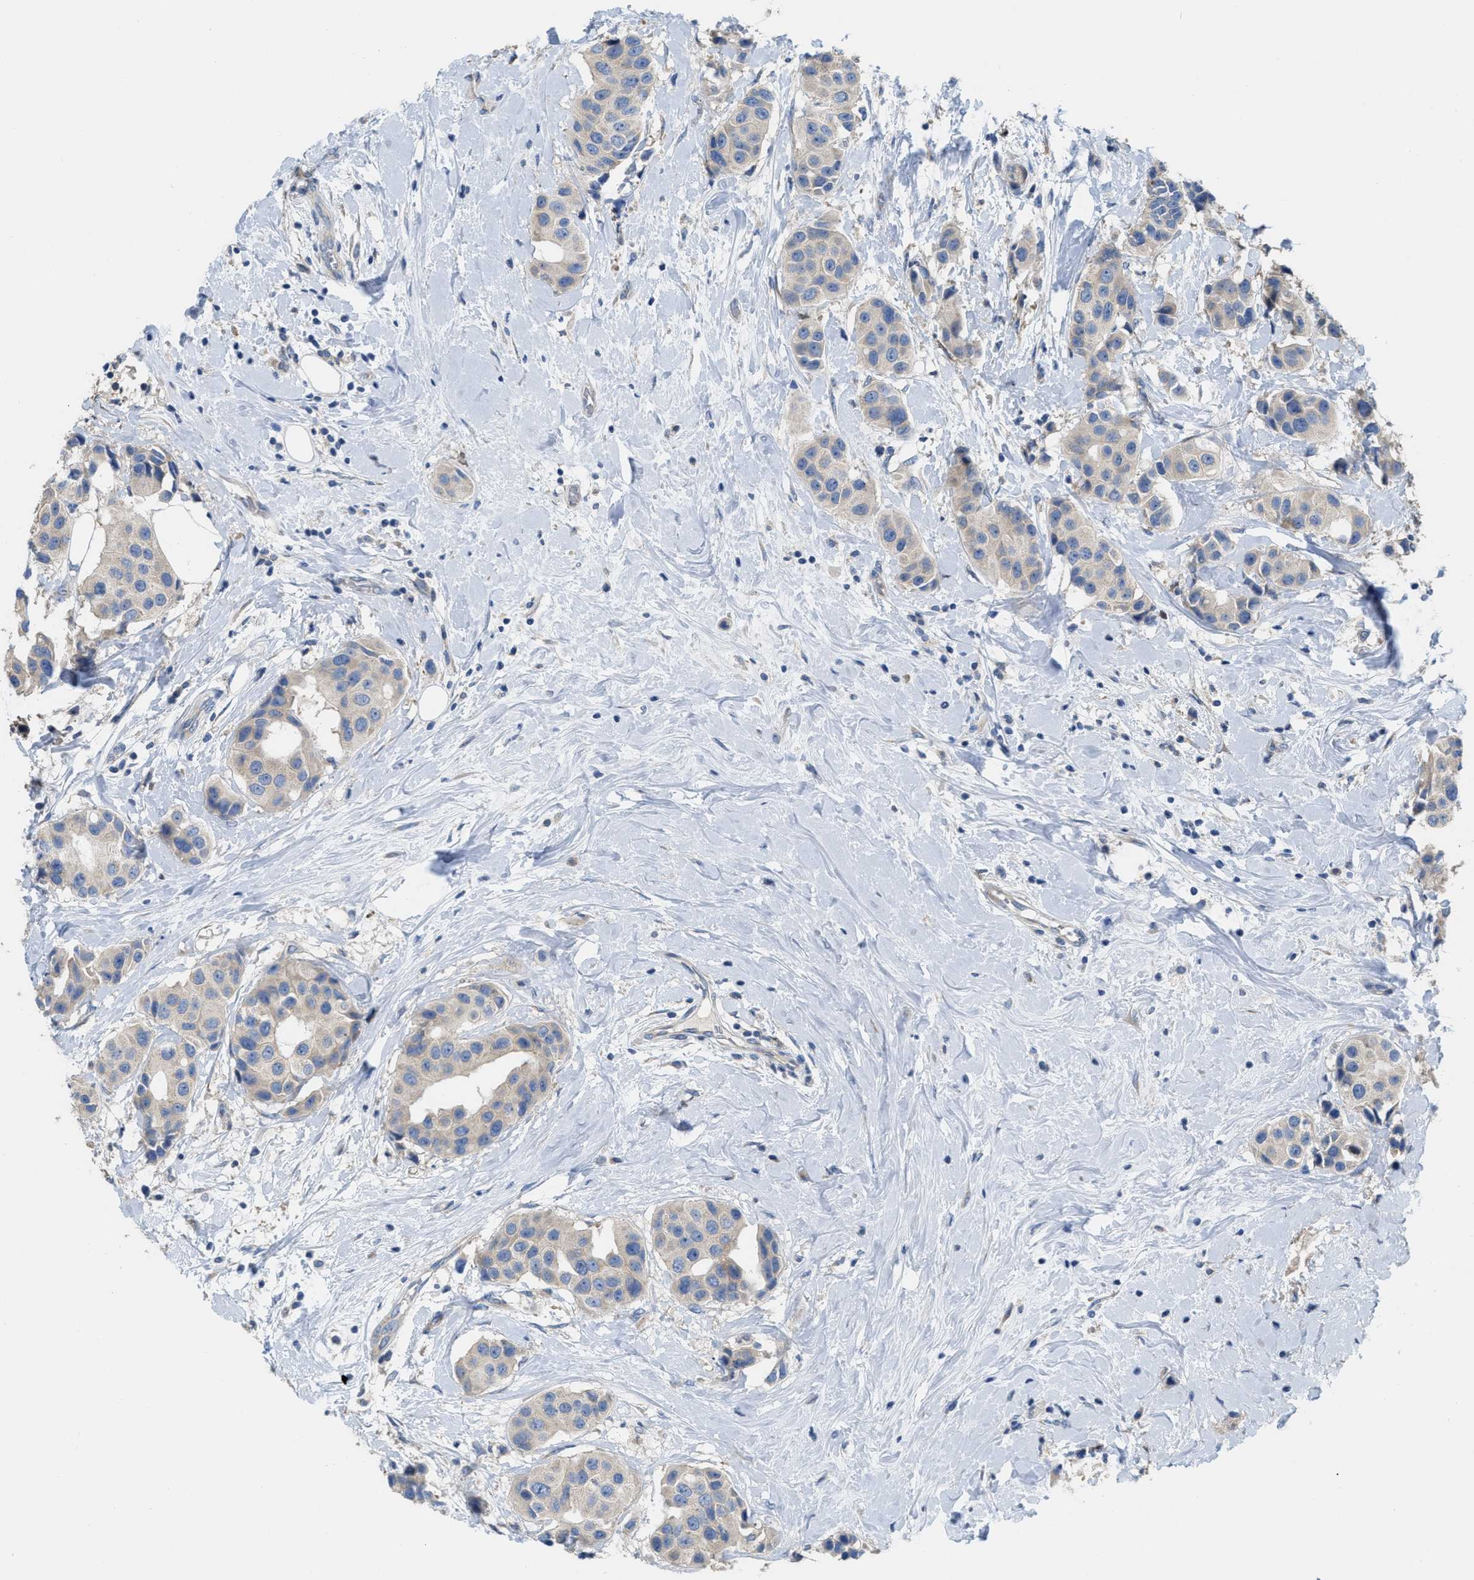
{"staining": {"intensity": "weak", "quantity": ">75%", "location": "cytoplasmic/membranous"}, "tissue": "breast cancer", "cell_type": "Tumor cells", "image_type": "cancer", "snomed": [{"axis": "morphology", "description": "Normal tissue, NOS"}, {"axis": "morphology", "description": "Duct carcinoma"}, {"axis": "topography", "description": "Breast"}], "caption": "The image exhibits a brown stain indicating the presence of a protein in the cytoplasmic/membranous of tumor cells in breast cancer. Immunohistochemistry (ihc) stains the protein in brown and the nuclei are stained blue.", "gene": "DHX58", "patient": {"sex": "female", "age": 39}}